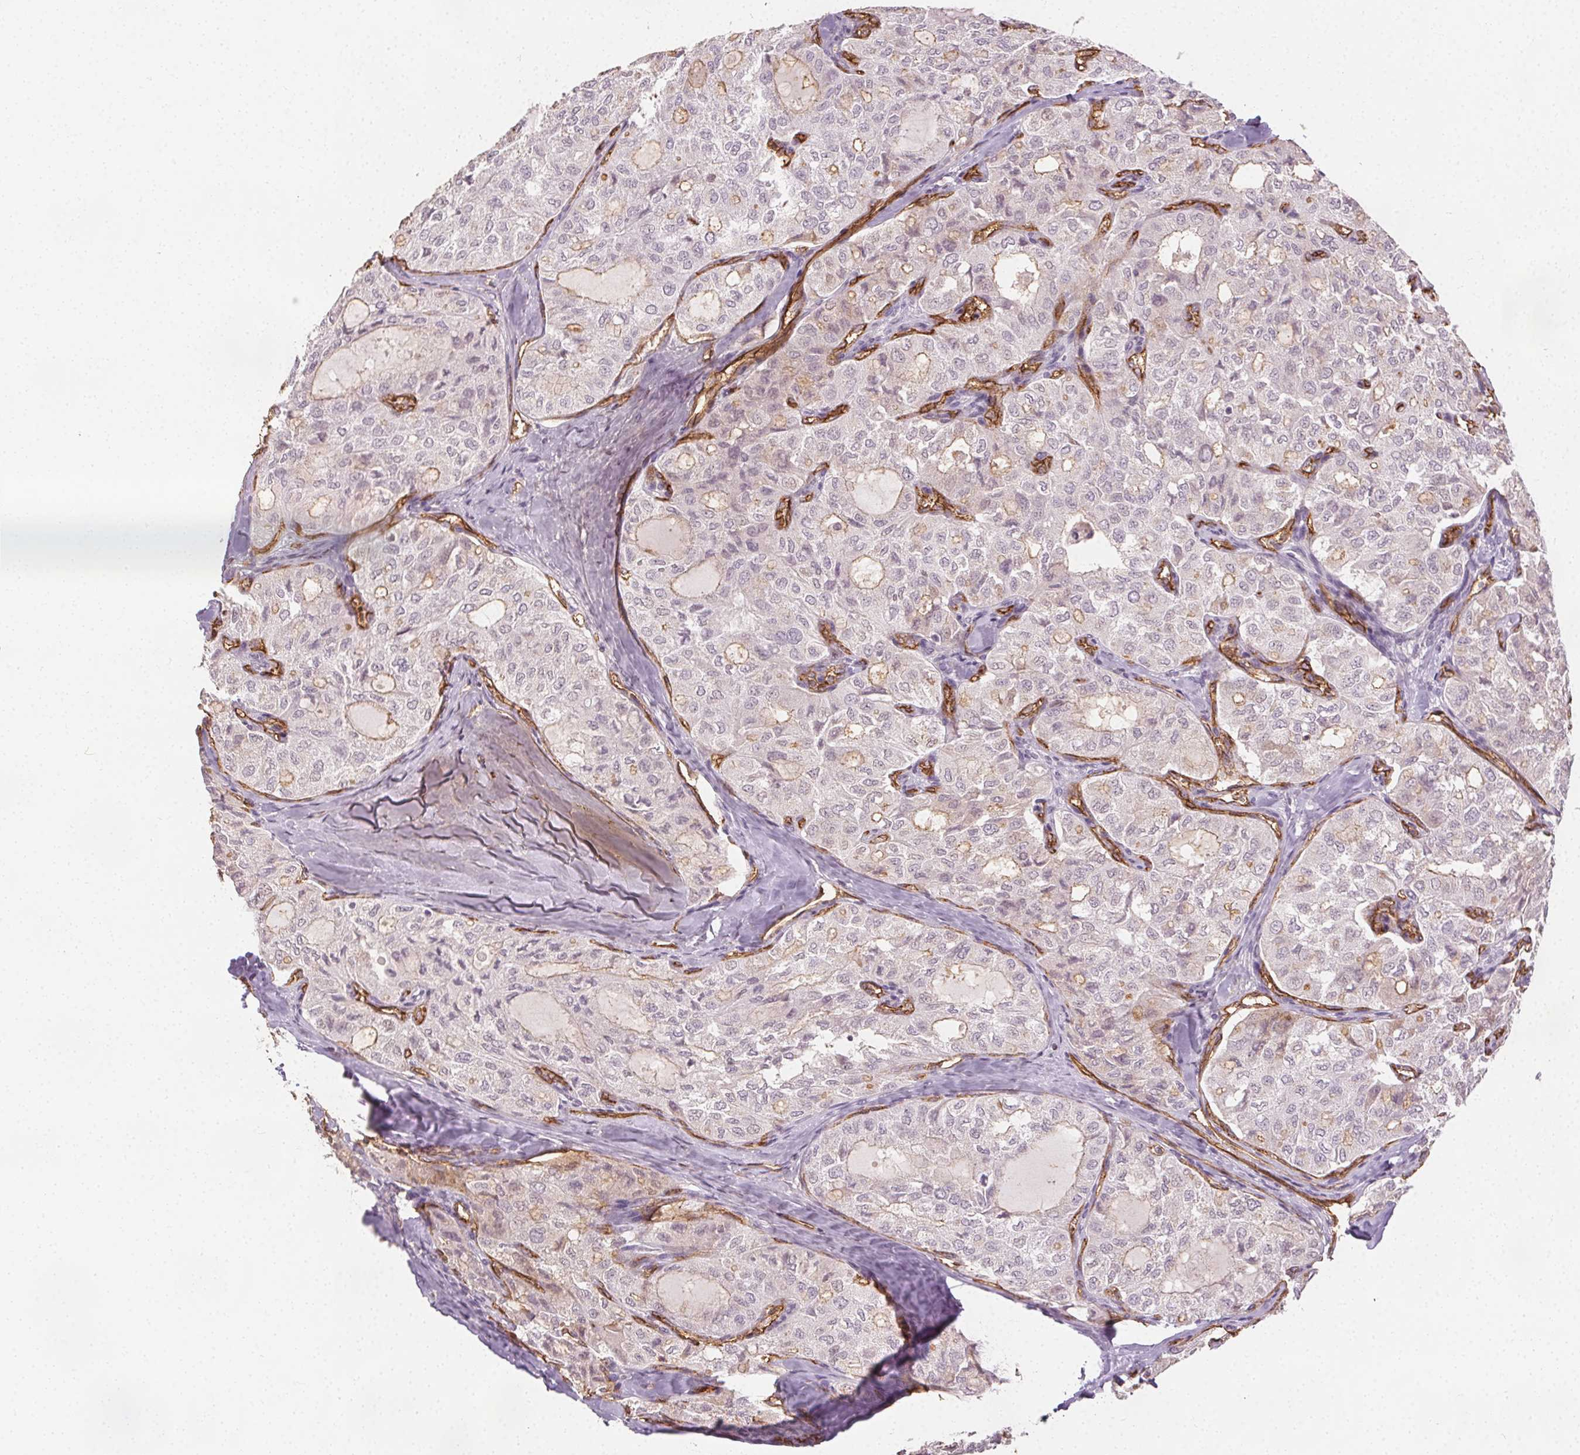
{"staining": {"intensity": "moderate", "quantity": "<25%", "location": "cytoplasmic/membranous"}, "tissue": "thyroid cancer", "cell_type": "Tumor cells", "image_type": "cancer", "snomed": [{"axis": "morphology", "description": "Follicular adenoma carcinoma, NOS"}, {"axis": "topography", "description": "Thyroid gland"}], "caption": "Immunohistochemical staining of human thyroid cancer (follicular adenoma carcinoma) displays low levels of moderate cytoplasmic/membranous staining in about <25% of tumor cells. The staining is performed using DAB (3,3'-diaminobenzidine) brown chromogen to label protein expression. The nuclei are counter-stained blue using hematoxylin.", "gene": "PODXL", "patient": {"sex": "male", "age": 75}}